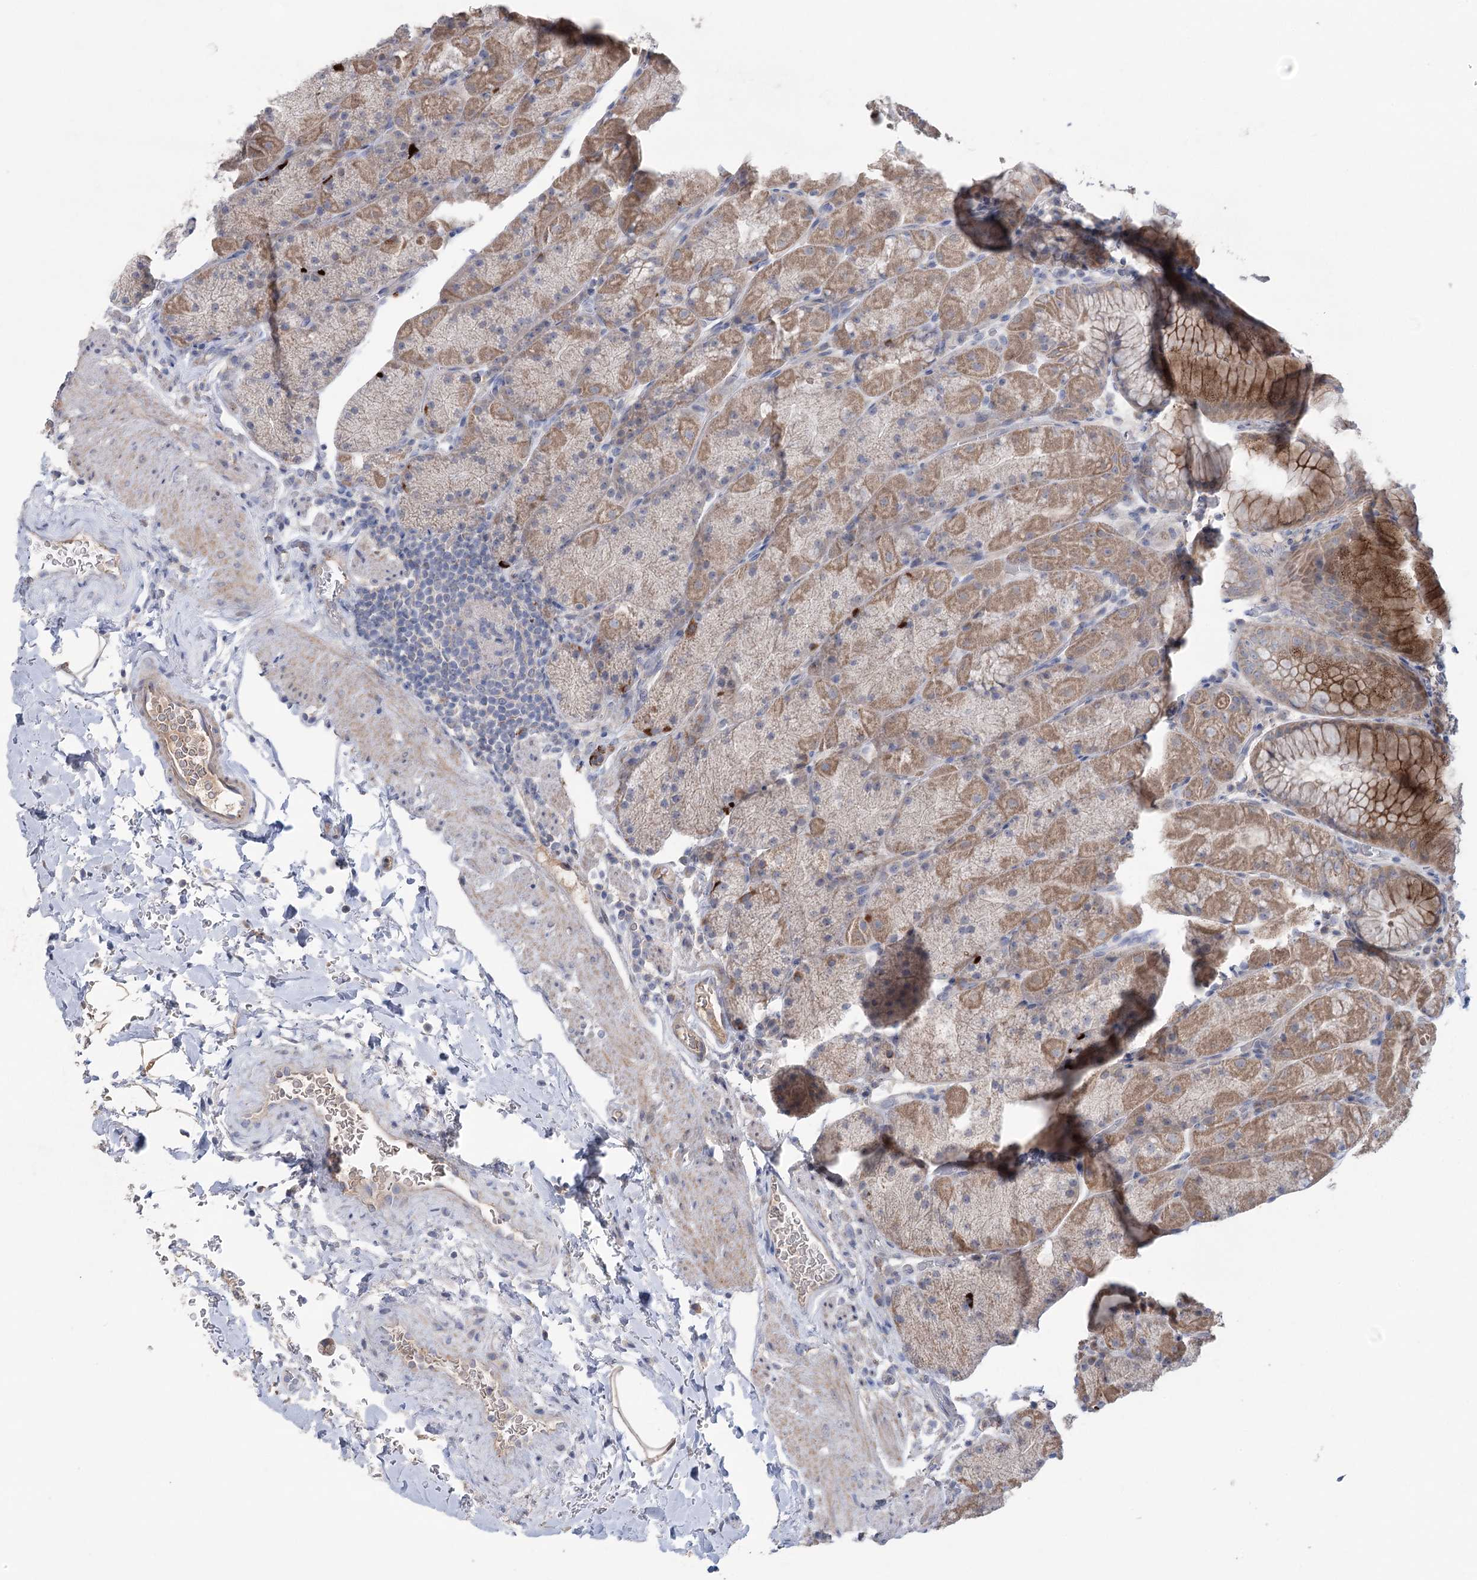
{"staining": {"intensity": "moderate", "quantity": "25%-75%", "location": "cytoplasmic/membranous"}, "tissue": "stomach", "cell_type": "Glandular cells", "image_type": "normal", "snomed": [{"axis": "morphology", "description": "Normal tissue, NOS"}, {"axis": "topography", "description": "Stomach, upper"}, {"axis": "topography", "description": "Stomach, lower"}], "caption": "Immunohistochemistry (DAB) staining of benign human stomach displays moderate cytoplasmic/membranous protein staining in about 25%-75% of glandular cells.", "gene": "MTCH2", "patient": {"sex": "male", "age": 67}}